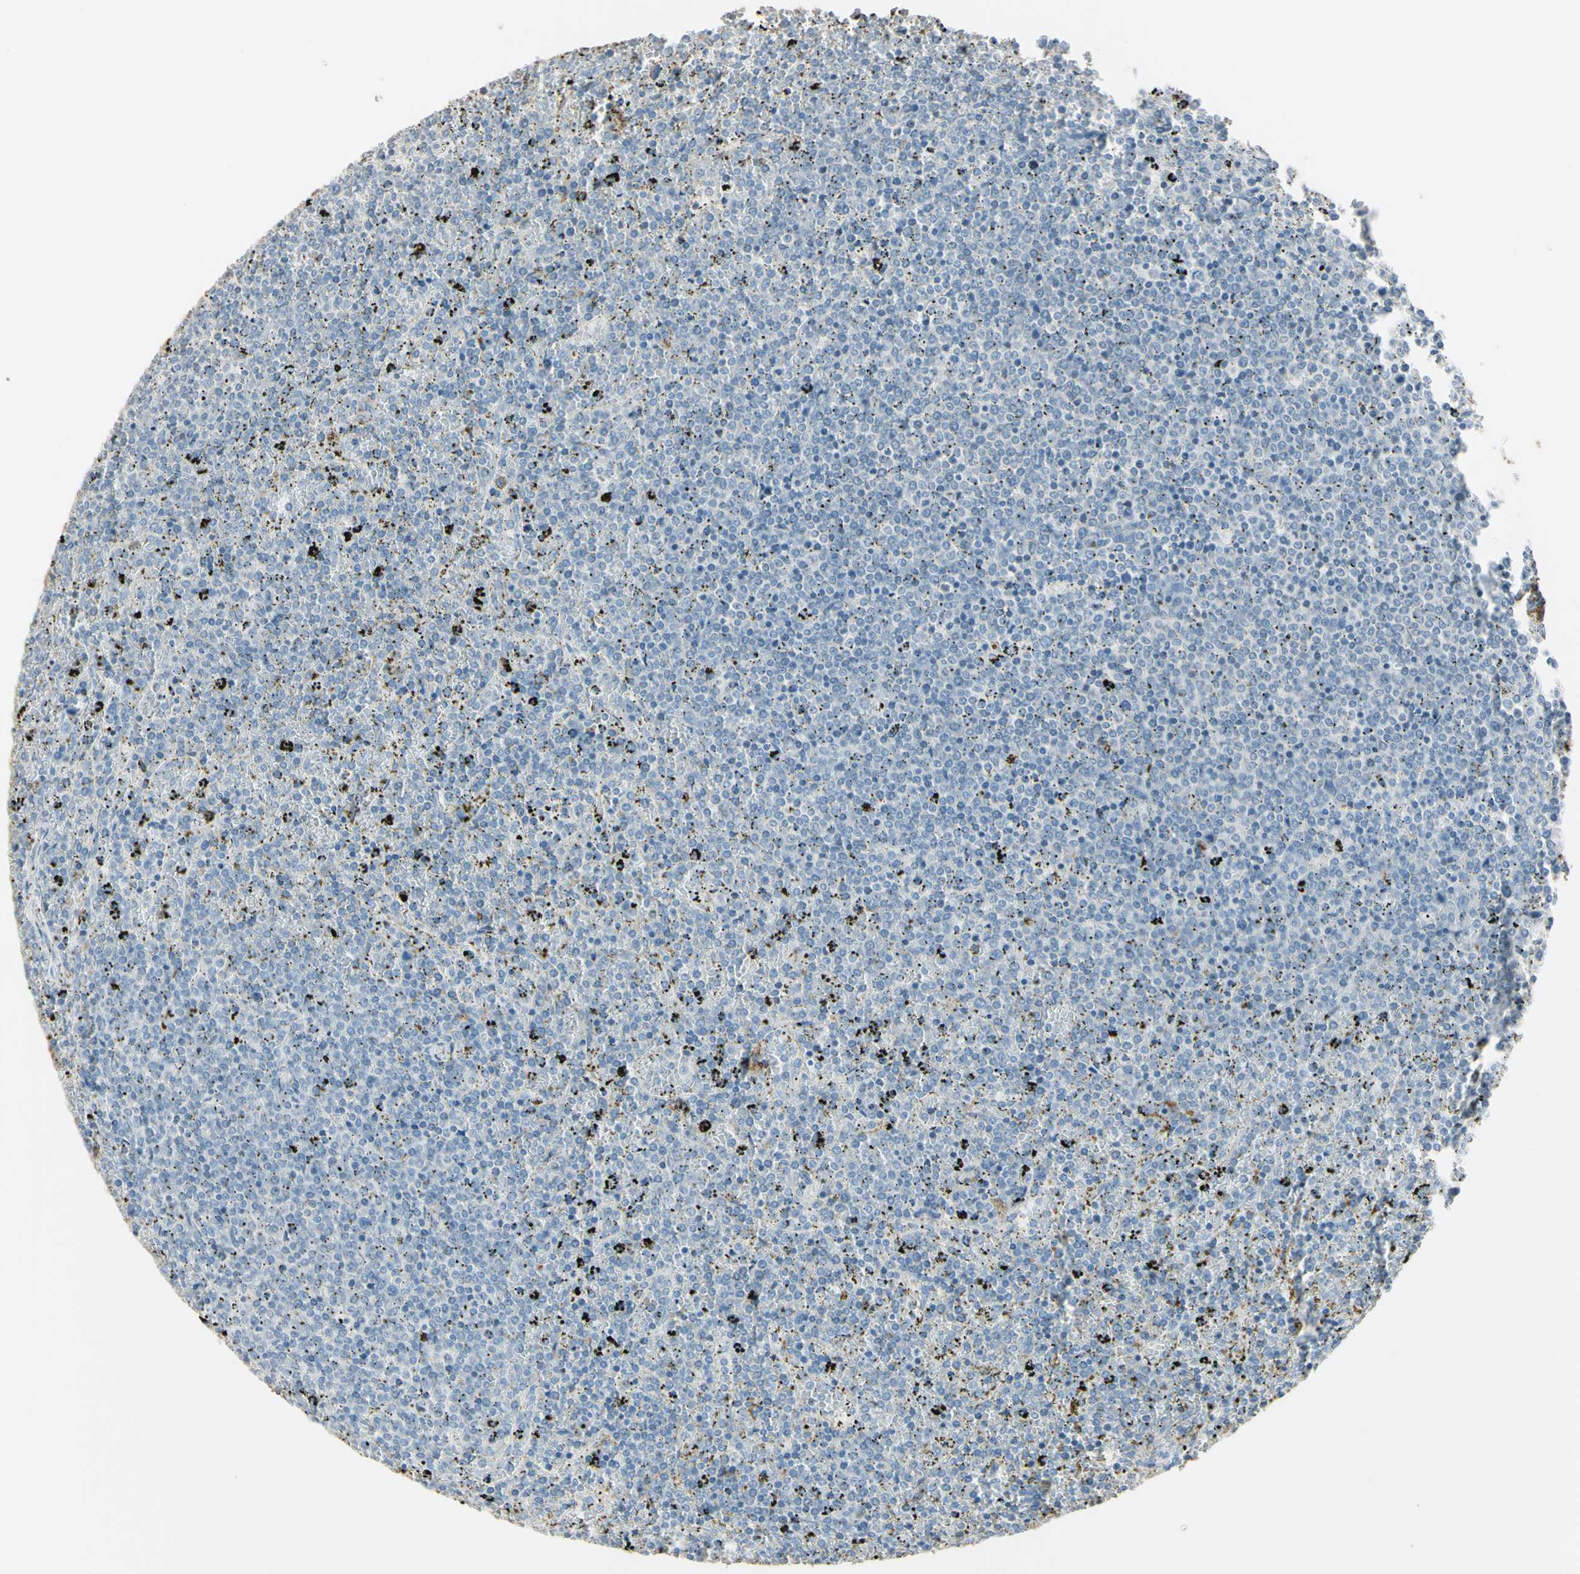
{"staining": {"intensity": "negative", "quantity": "none", "location": "none"}, "tissue": "lymphoma", "cell_type": "Tumor cells", "image_type": "cancer", "snomed": [{"axis": "morphology", "description": "Malignant lymphoma, non-Hodgkin's type, Low grade"}, {"axis": "topography", "description": "Spleen"}], "caption": "Tumor cells are negative for brown protein staining in malignant lymphoma, non-Hodgkin's type (low-grade).", "gene": "ANGPTL1", "patient": {"sex": "female", "age": 77}}